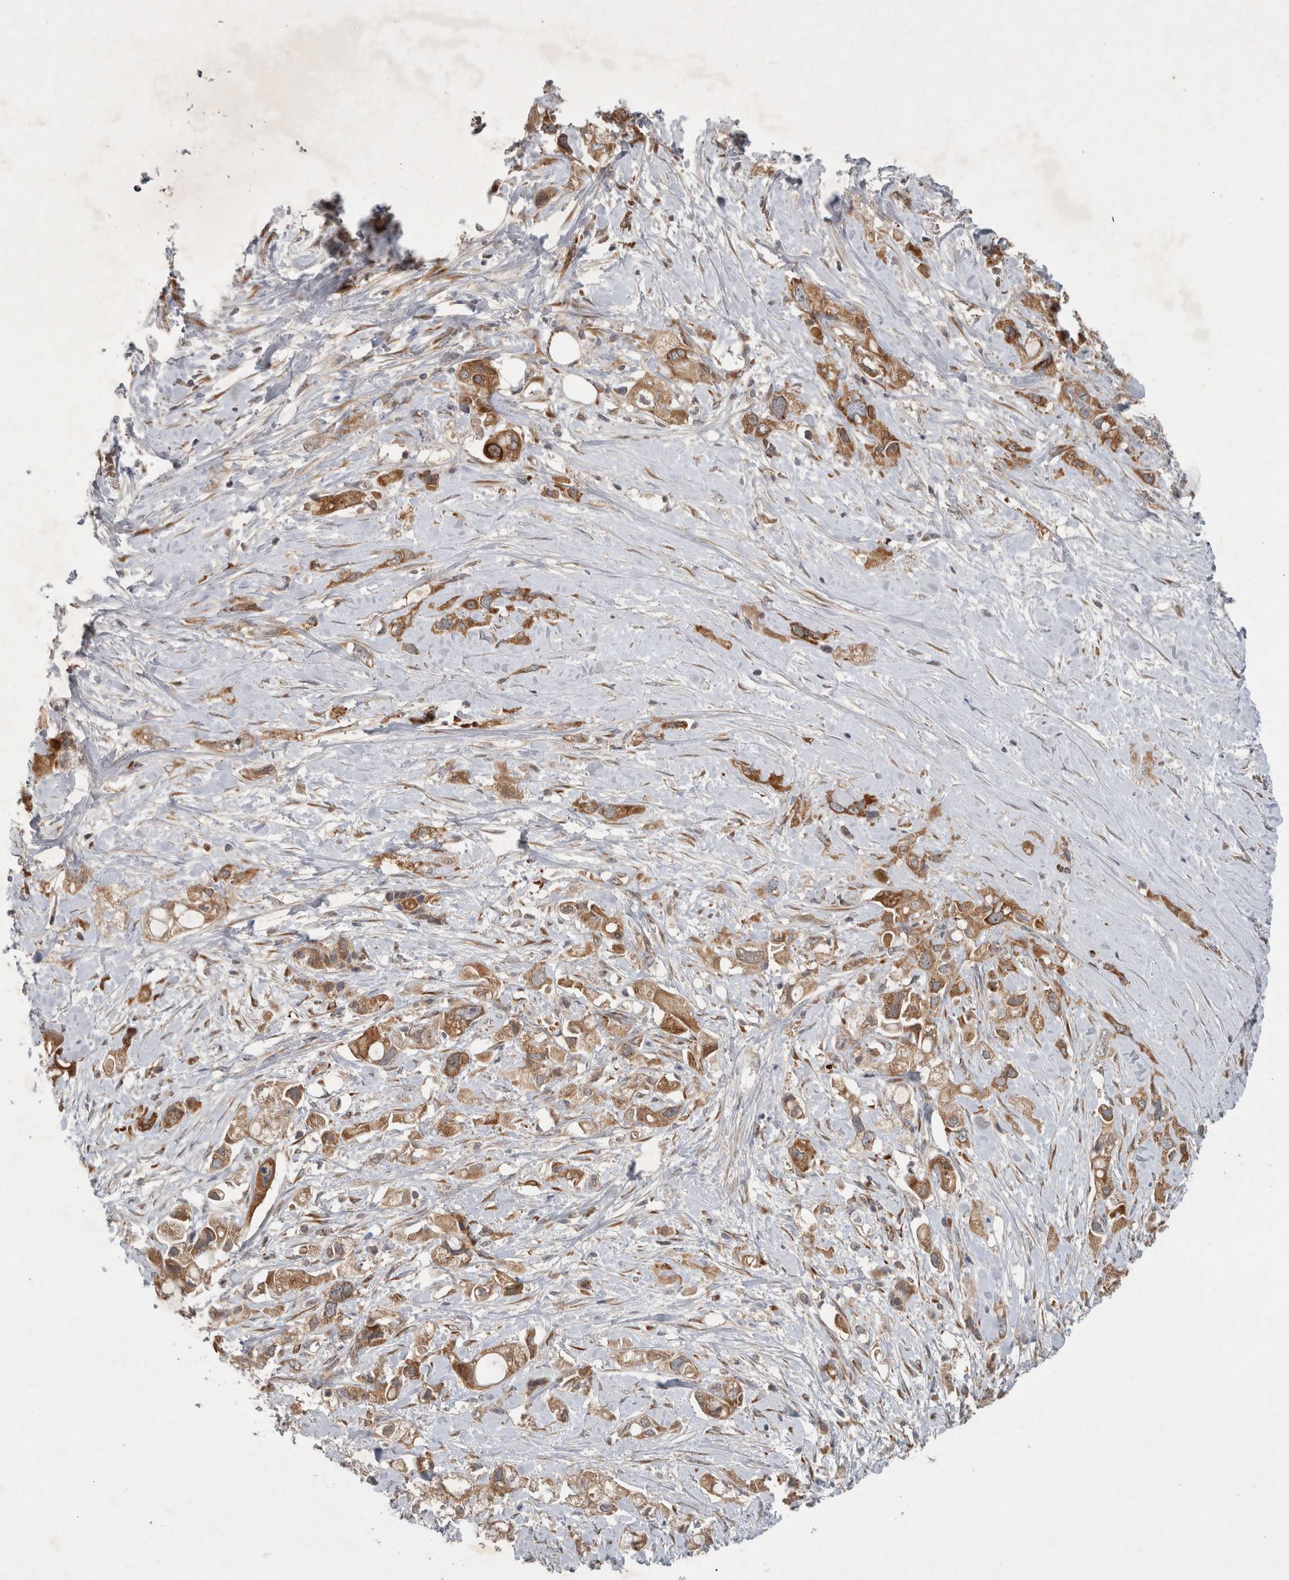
{"staining": {"intensity": "moderate", "quantity": ">75%", "location": "cytoplasmic/membranous"}, "tissue": "pancreatic cancer", "cell_type": "Tumor cells", "image_type": "cancer", "snomed": [{"axis": "morphology", "description": "Adenocarcinoma, NOS"}, {"axis": "topography", "description": "Pancreas"}], "caption": "Pancreatic cancer (adenocarcinoma) stained with immunohistochemistry (IHC) reveals moderate cytoplasmic/membranous positivity in approximately >75% of tumor cells.", "gene": "PDCD2", "patient": {"sex": "female", "age": 56}}